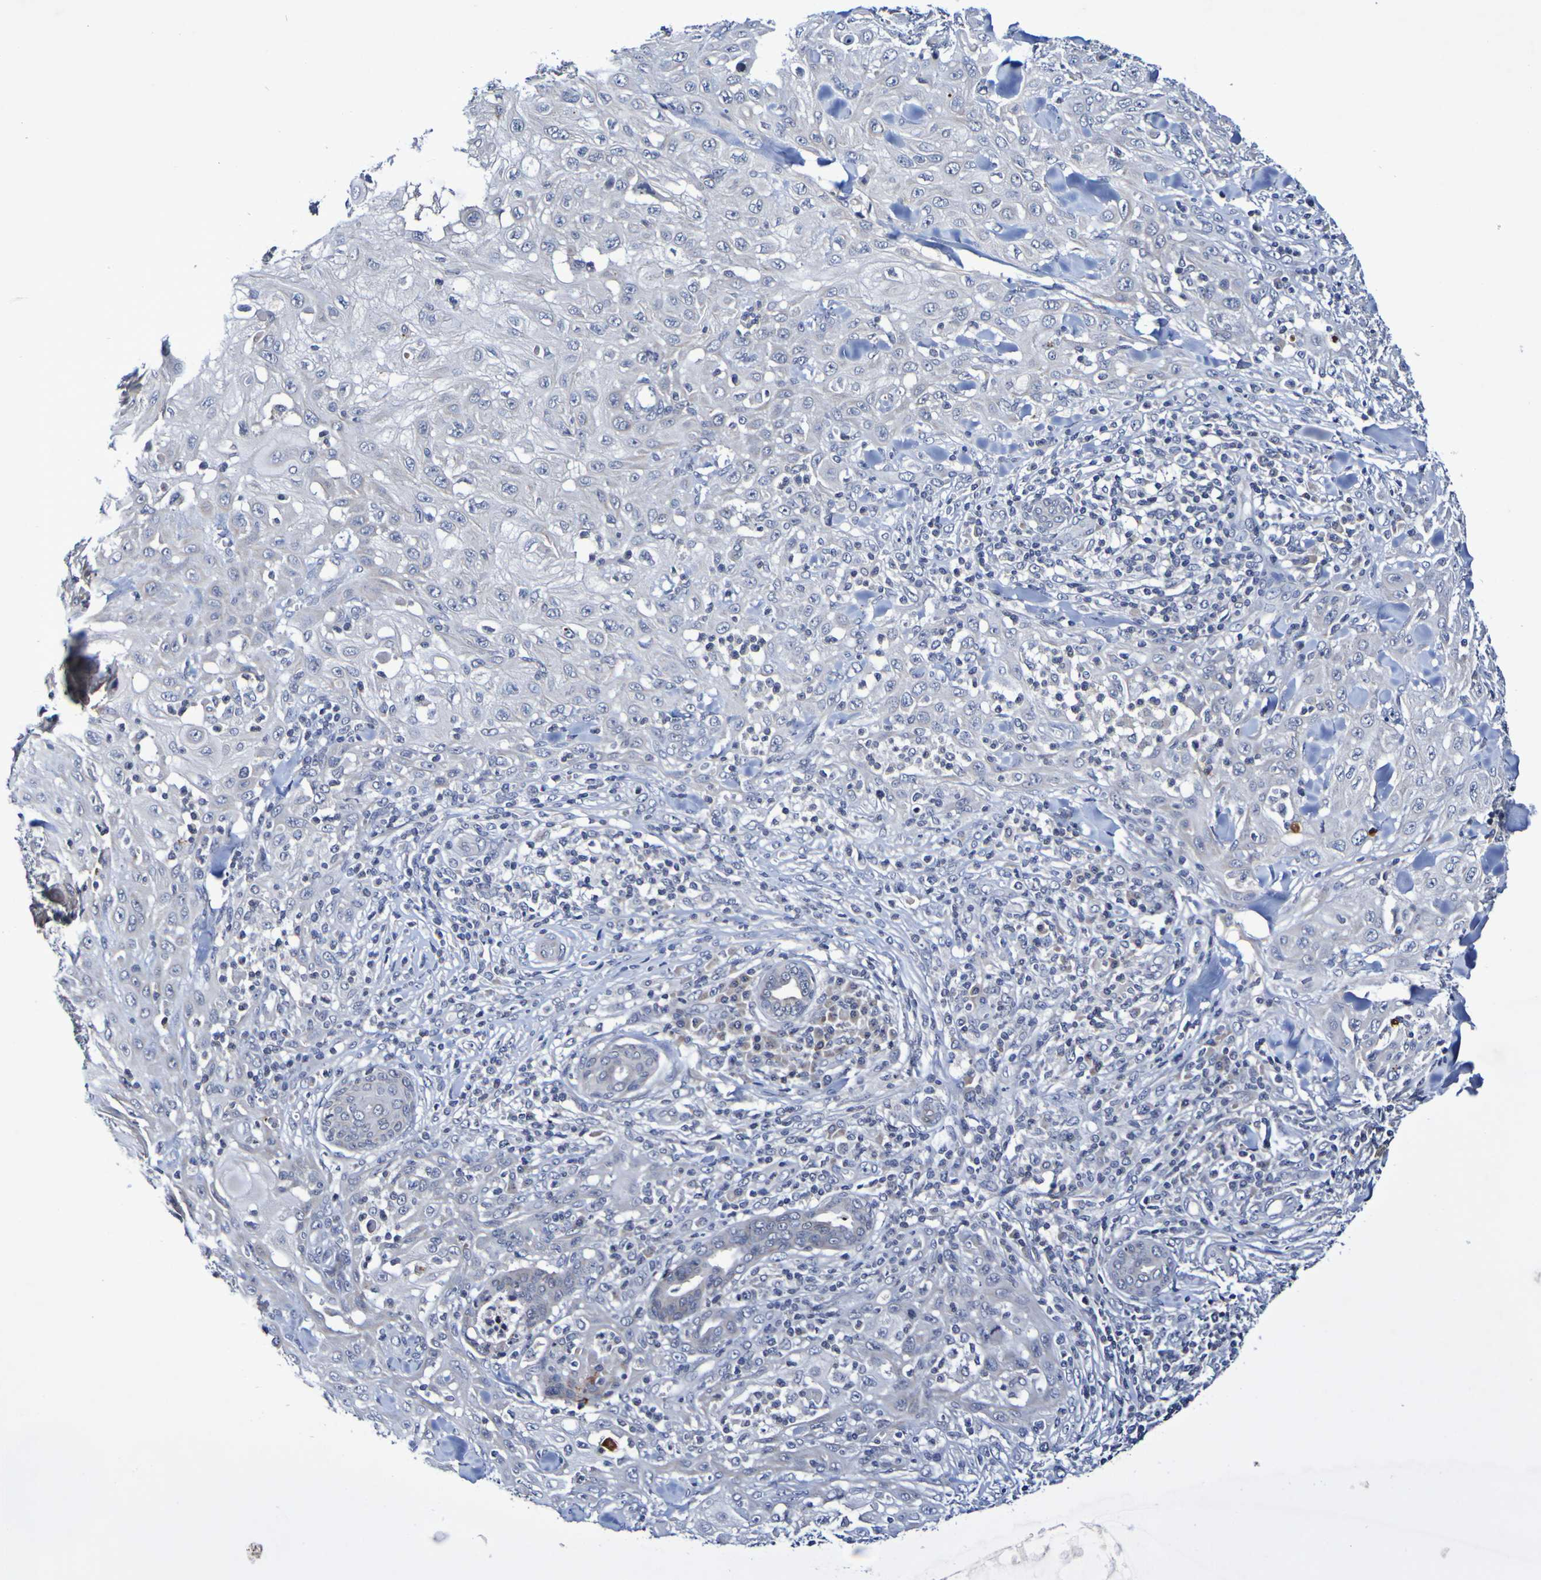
{"staining": {"intensity": "negative", "quantity": "none", "location": "none"}, "tissue": "skin cancer", "cell_type": "Tumor cells", "image_type": "cancer", "snomed": [{"axis": "morphology", "description": "Squamous cell carcinoma, NOS"}, {"axis": "topography", "description": "Skin"}], "caption": "A photomicrograph of skin cancer (squamous cell carcinoma) stained for a protein exhibits no brown staining in tumor cells.", "gene": "PTP4A2", "patient": {"sex": "male", "age": 24}}